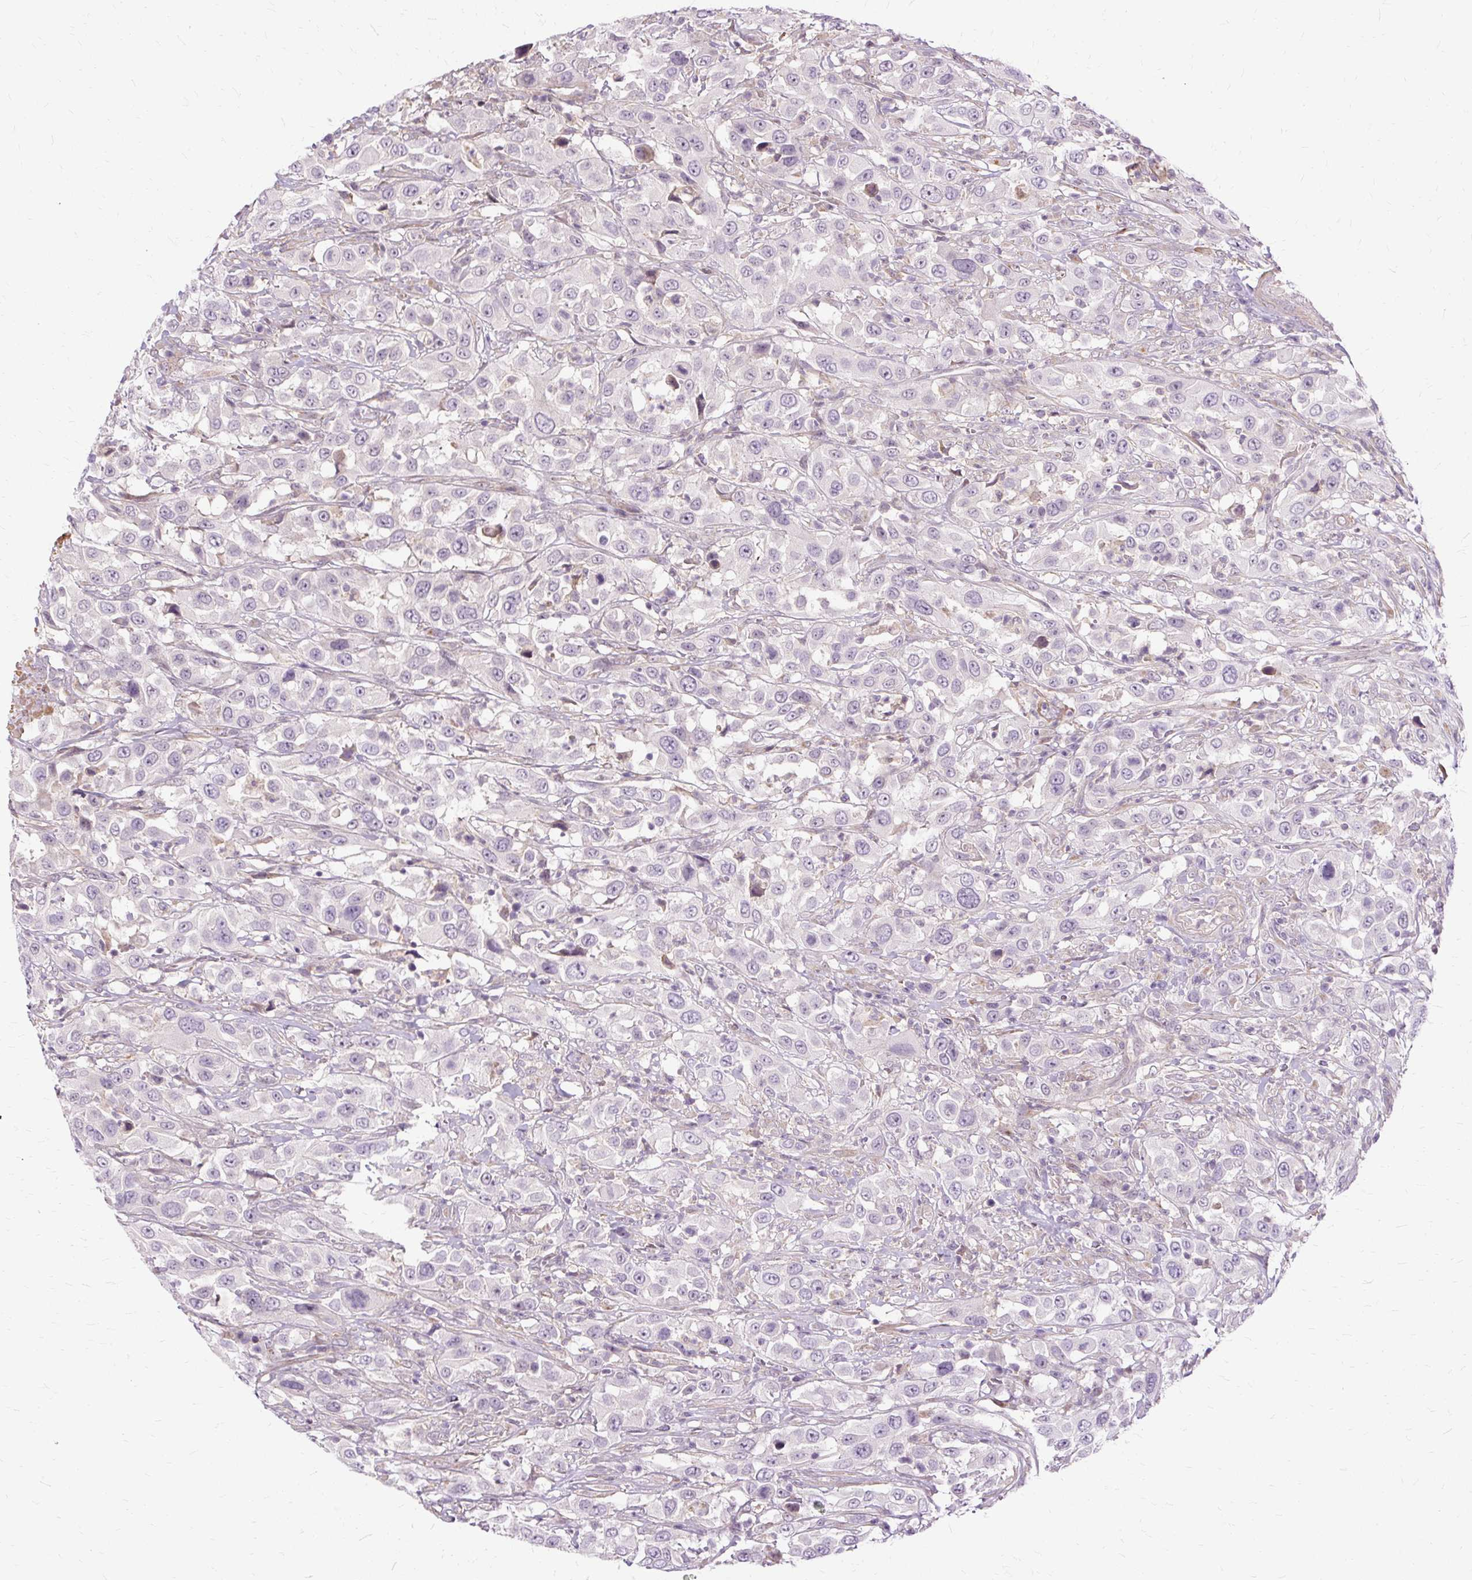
{"staining": {"intensity": "negative", "quantity": "none", "location": "none"}, "tissue": "urothelial cancer", "cell_type": "Tumor cells", "image_type": "cancer", "snomed": [{"axis": "morphology", "description": "Urothelial carcinoma, High grade"}, {"axis": "topography", "description": "Urinary bladder"}], "caption": "Immunohistochemistry of human high-grade urothelial carcinoma shows no expression in tumor cells.", "gene": "TSPAN8", "patient": {"sex": "male", "age": 61}}